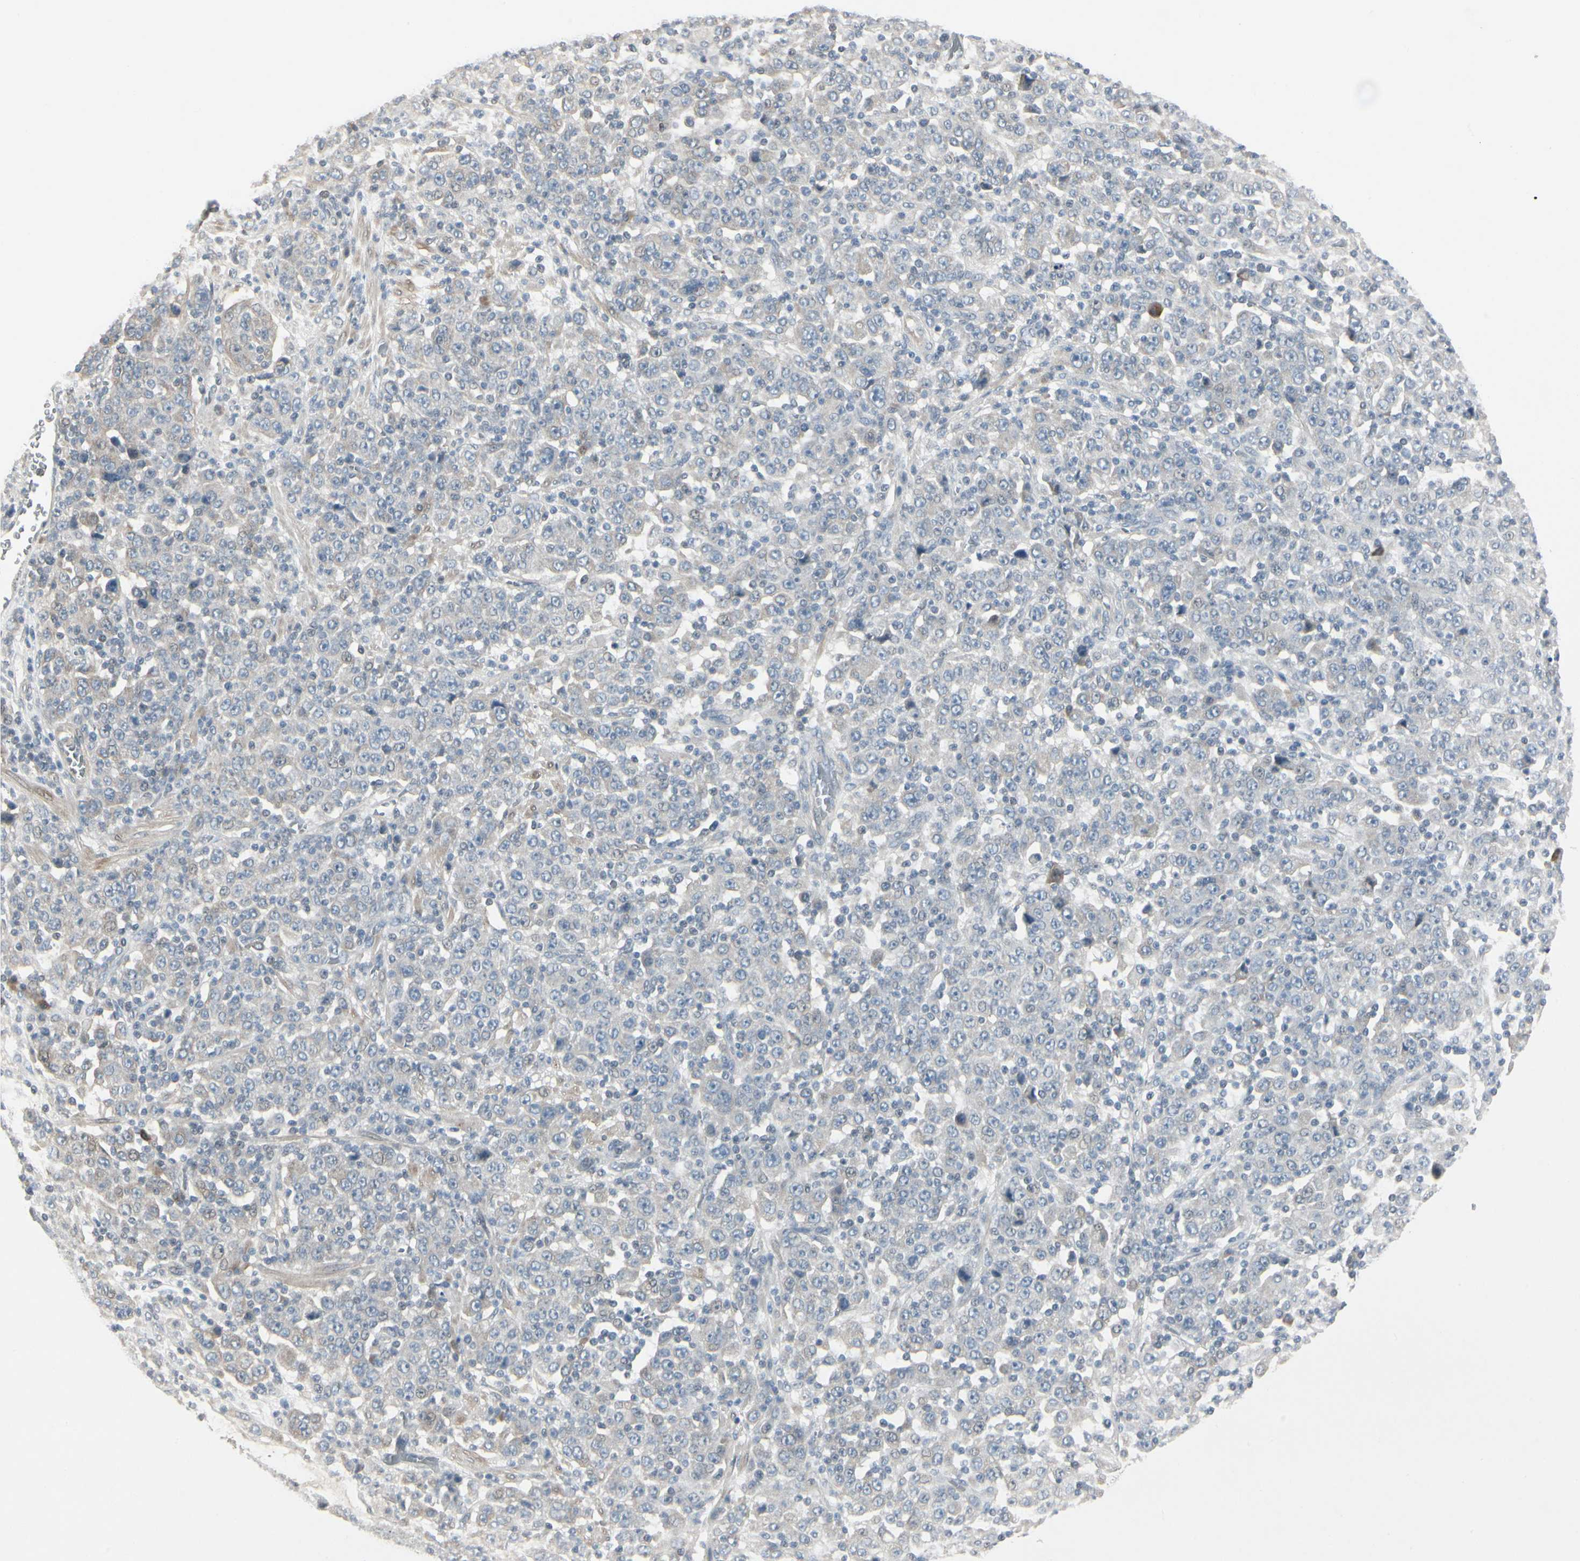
{"staining": {"intensity": "weak", "quantity": "<25%", "location": "cytoplasmic/membranous"}, "tissue": "stomach cancer", "cell_type": "Tumor cells", "image_type": "cancer", "snomed": [{"axis": "morphology", "description": "Normal tissue, NOS"}, {"axis": "morphology", "description": "Adenocarcinoma, NOS"}, {"axis": "topography", "description": "Stomach, upper"}, {"axis": "topography", "description": "Stomach"}], "caption": "High power microscopy micrograph of an immunohistochemistry (IHC) image of stomach cancer, revealing no significant staining in tumor cells. The staining was performed using DAB (3,3'-diaminobenzidine) to visualize the protein expression in brown, while the nuclei were stained in blue with hematoxylin (Magnification: 20x).", "gene": "DMPK", "patient": {"sex": "male", "age": 59}}